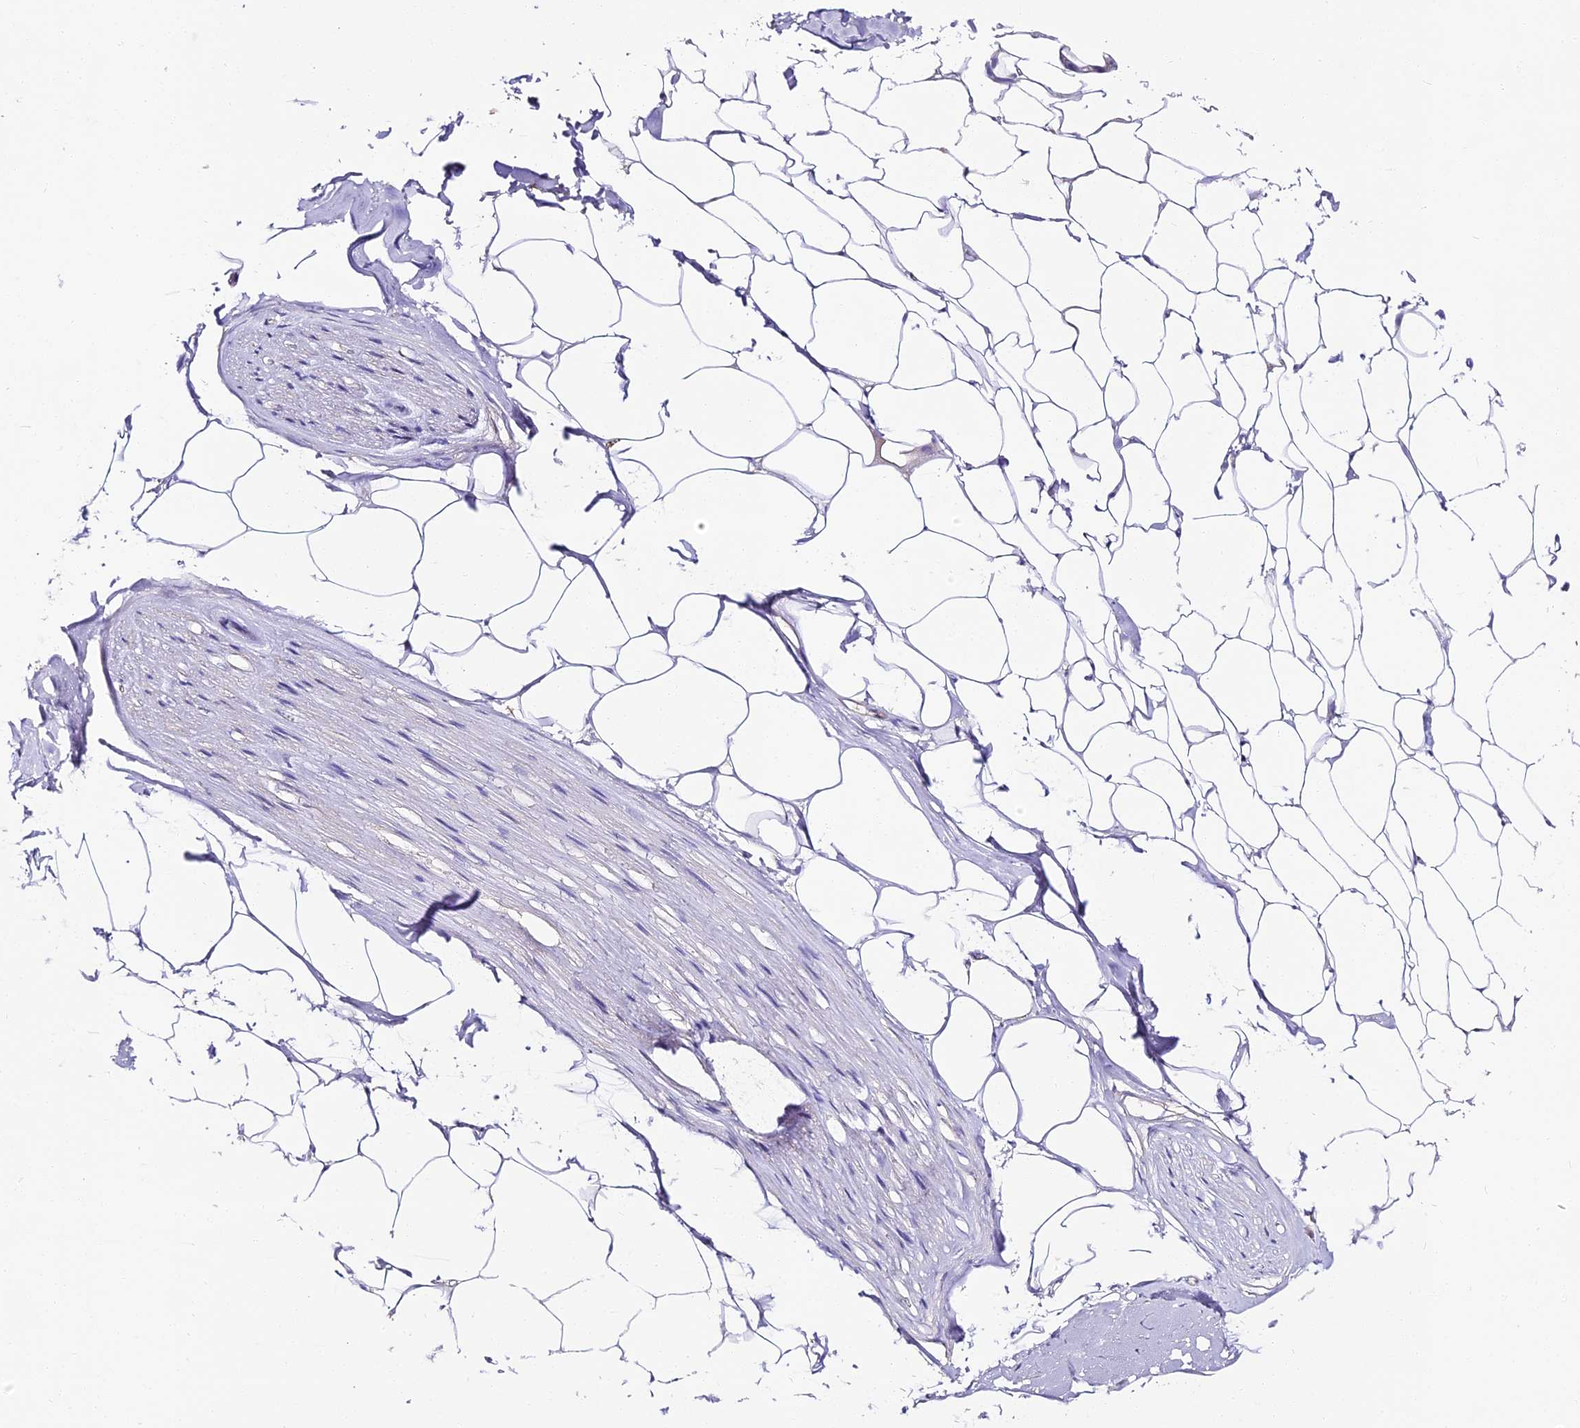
{"staining": {"intensity": "negative", "quantity": "none", "location": "none"}, "tissue": "adipose tissue", "cell_type": "Adipocytes", "image_type": "normal", "snomed": [{"axis": "morphology", "description": "Normal tissue, NOS"}, {"axis": "morphology", "description": "Adenocarcinoma, Low grade"}, {"axis": "topography", "description": "Prostate"}, {"axis": "topography", "description": "Peripheral nerve tissue"}], "caption": "Adipocytes show no significant protein staining in unremarkable adipose tissue.", "gene": "ALPG", "patient": {"sex": "male", "age": 63}}